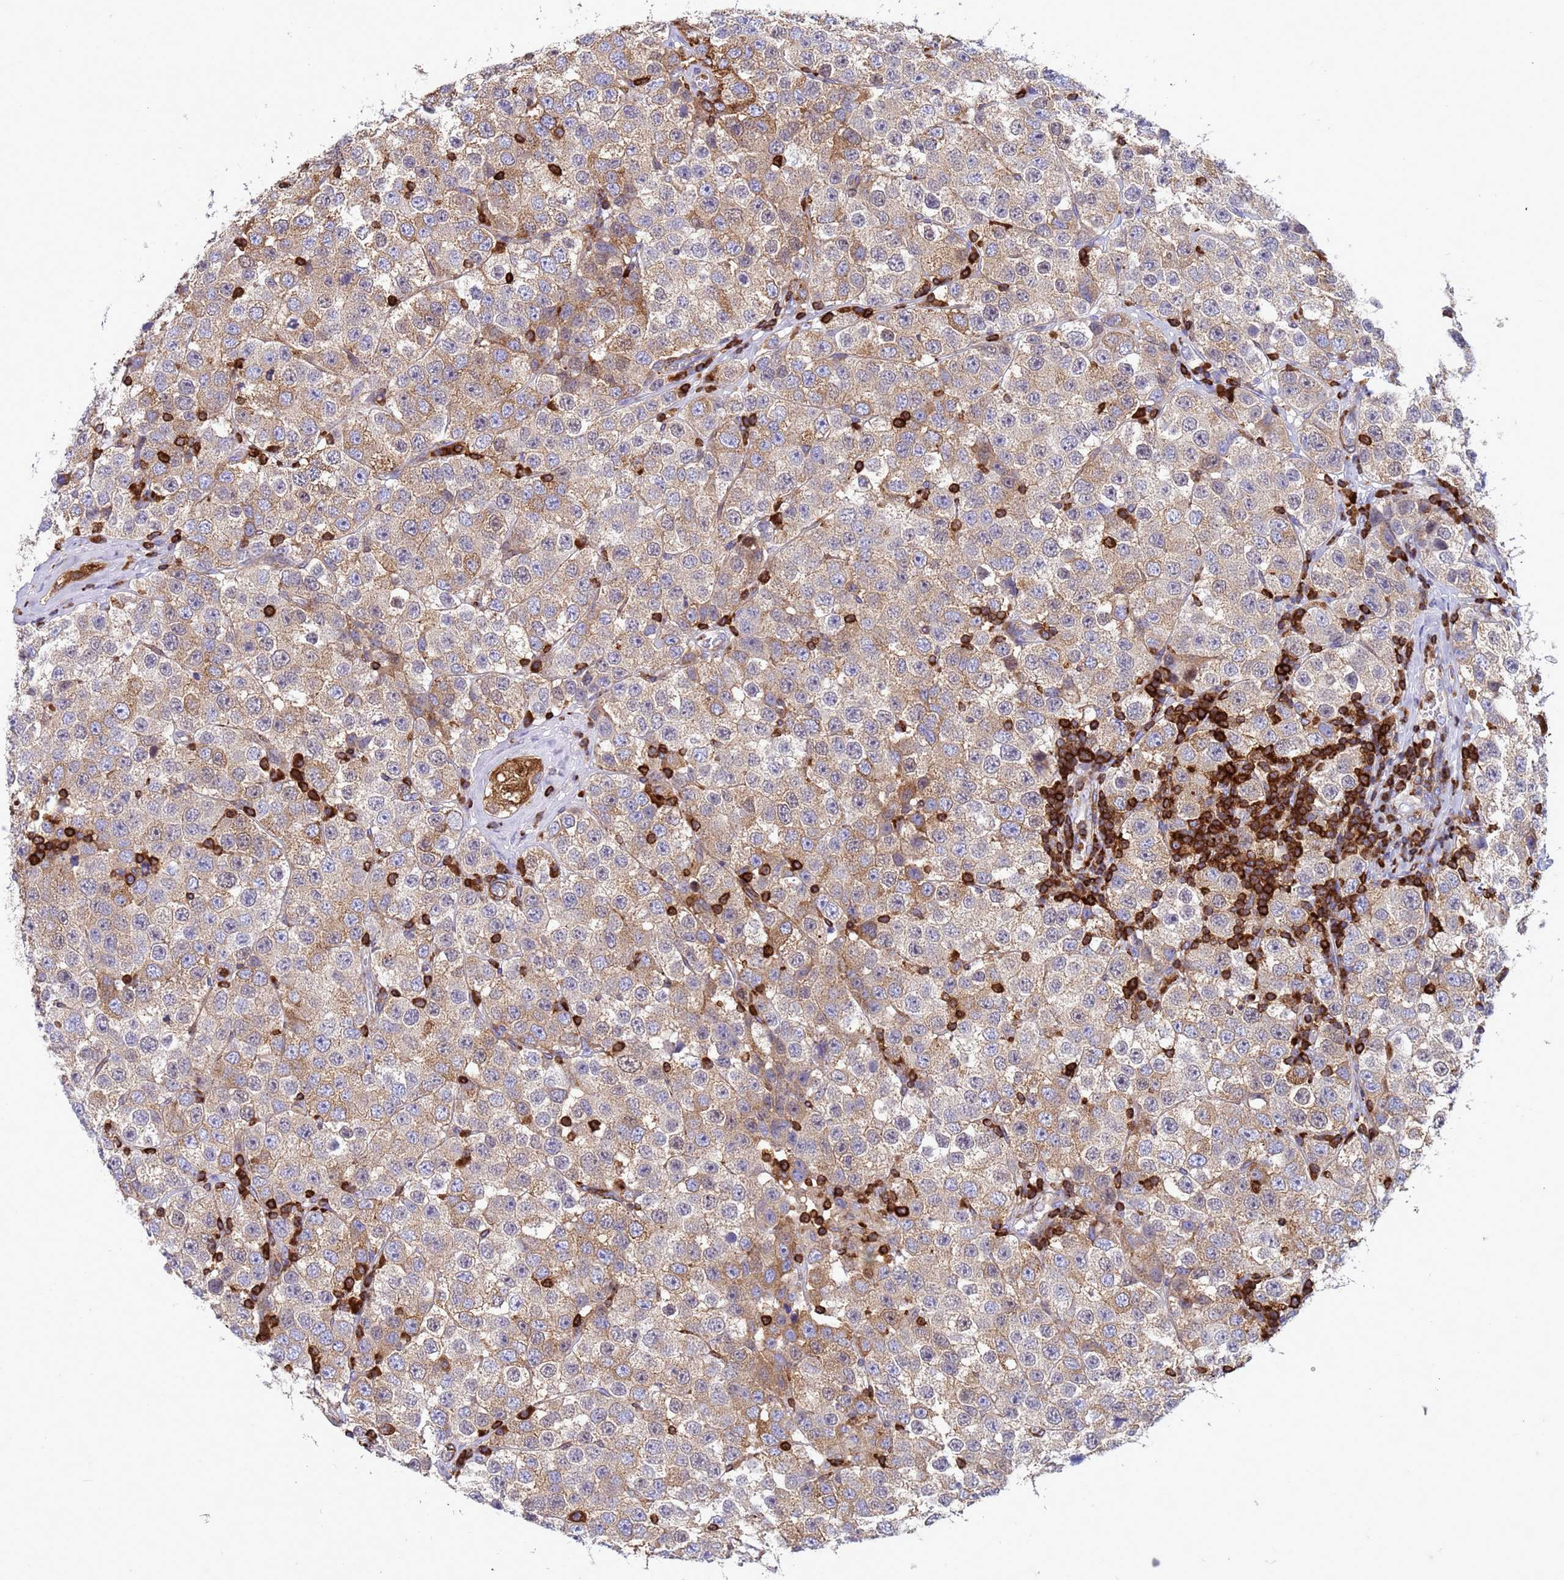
{"staining": {"intensity": "weak", "quantity": ">75%", "location": "cytoplasmic/membranous"}, "tissue": "testis cancer", "cell_type": "Tumor cells", "image_type": "cancer", "snomed": [{"axis": "morphology", "description": "Seminoma, NOS"}, {"axis": "topography", "description": "Testis"}], "caption": "The histopathology image displays immunohistochemical staining of testis cancer. There is weak cytoplasmic/membranous expression is present in about >75% of tumor cells.", "gene": "EZR", "patient": {"sex": "male", "age": 28}}